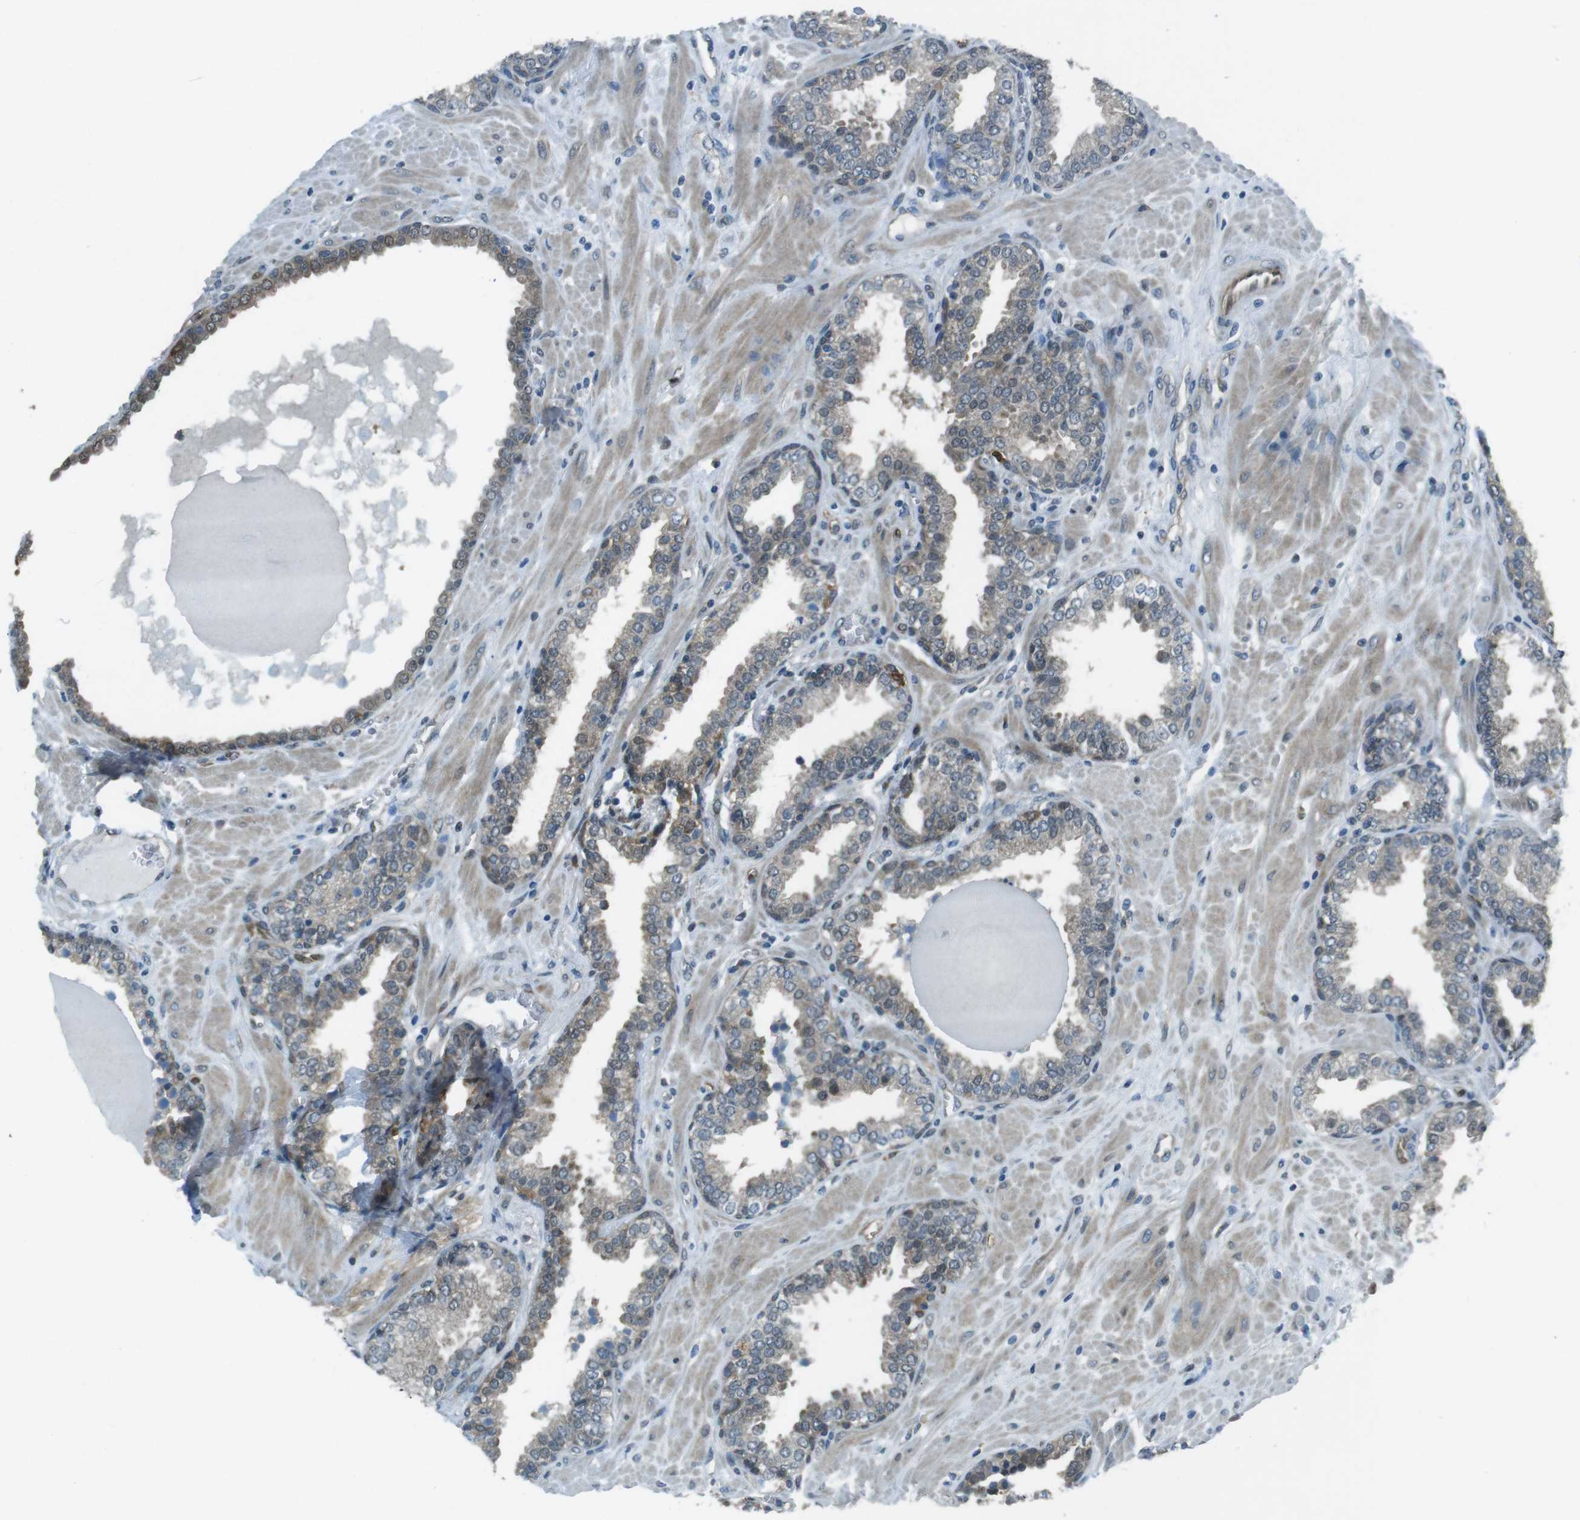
{"staining": {"intensity": "weak", "quantity": "<25%", "location": "cytoplasmic/membranous"}, "tissue": "prostate", "cell_type": "Glandular cells", "image_type": "normal", "snomed": [{"axis": "morphology", "description": "Normal tissue, NOS"}, {"axis": "topography", "description": "Prostate"}], "caption": "High power microscopy histopathology image of an immunohistochemistry (IHC) histopathology image of unremarkable prostate, revealing no significant positivity in glandular cells. Brightfield microscopy of immunohistochemistry stained with DAB (brown) and hematoxylin (blue), captured at high magnification.", "gene": "MFAP3", "patient": {"sex": "male", "age": 51}}